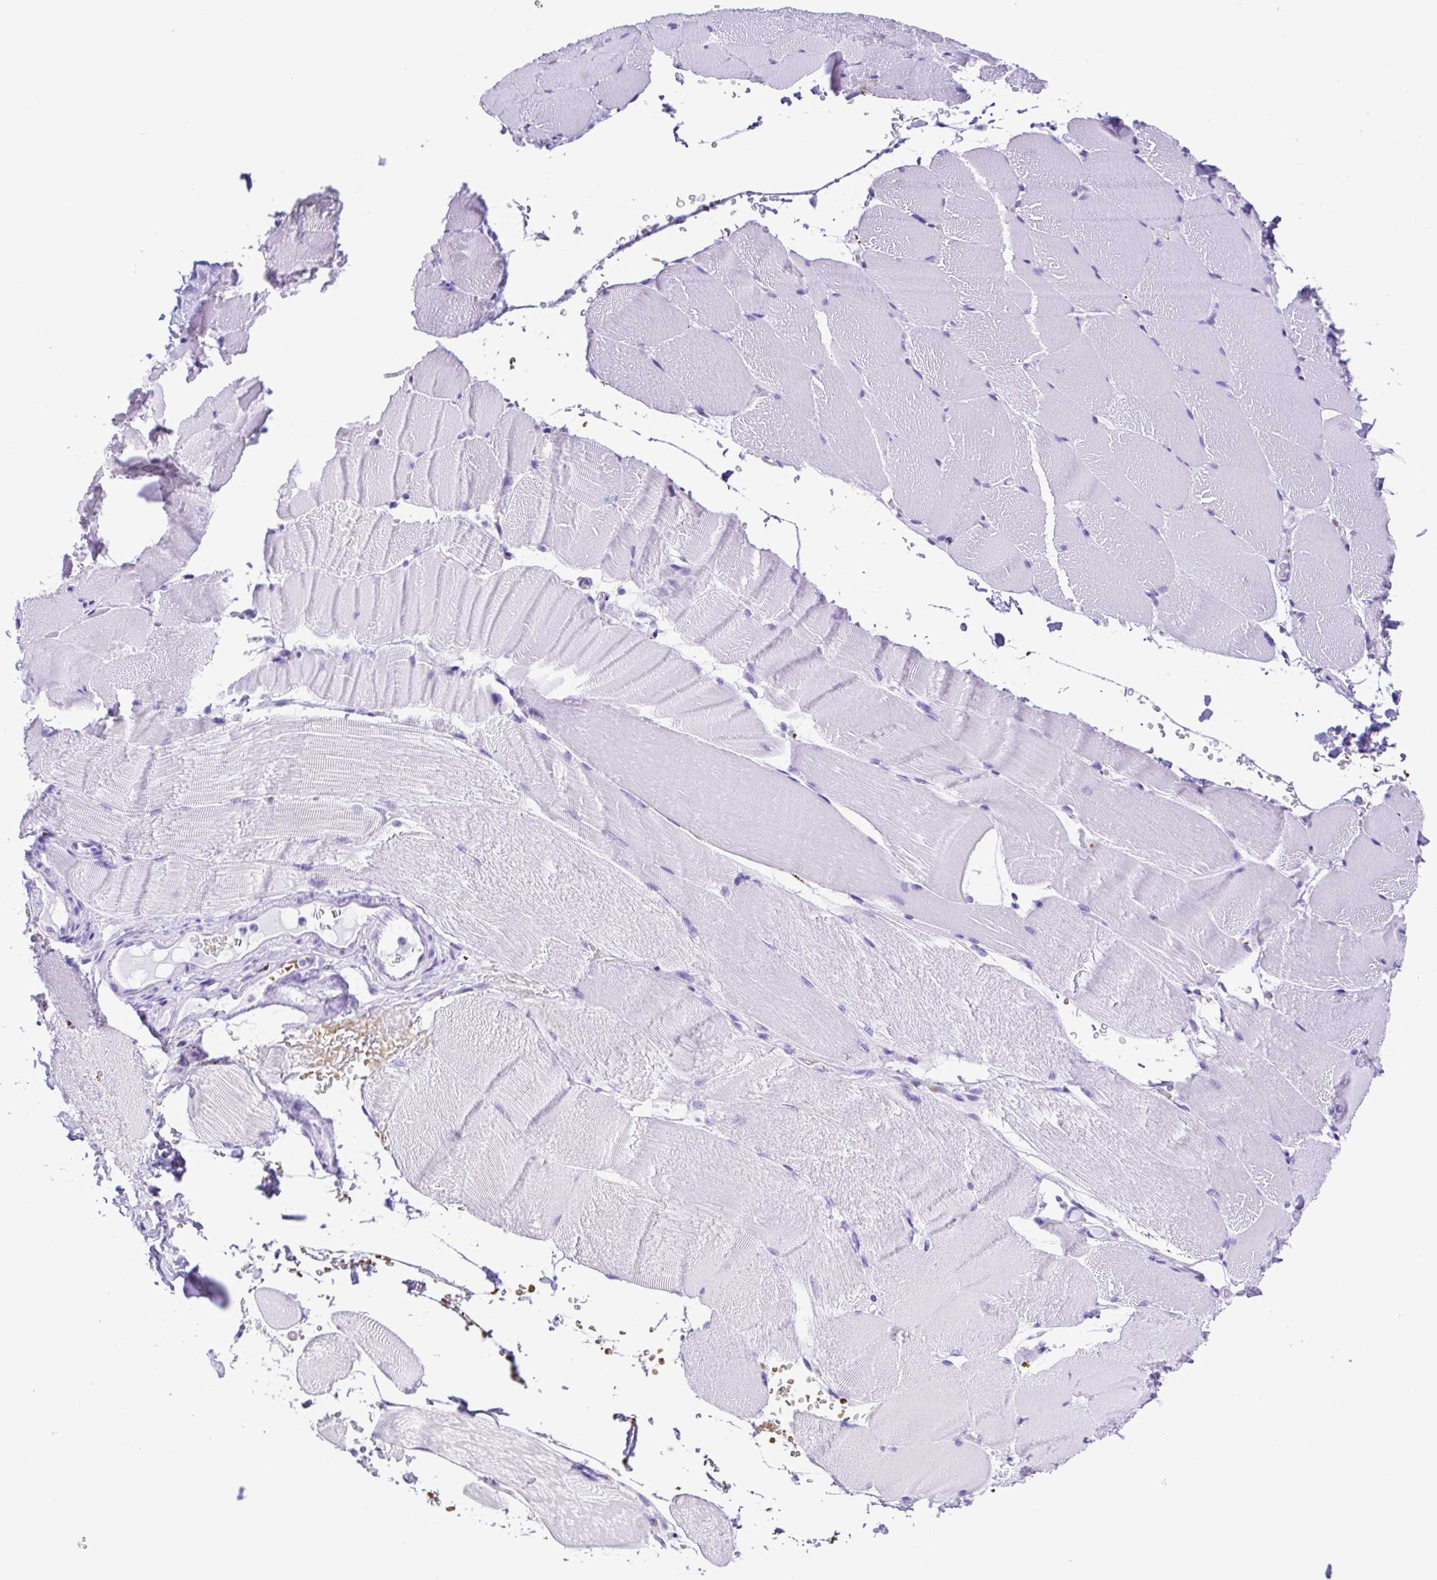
{"staining": {"intensity": "negative", "quantity": "none", "location": "none"}, "tissue": "skeletal muscle", "cell_type": "Myocytes", "image_type": "normal", "snomed": [{"axis": "morphology", "description": "Normal tissue, NOS"}, {"axis": "topography", "description": "Skeletal muscle"}], "caption": "This histopathology image is of benign skeletal muscle stained with immunohistochemistry to label a protein in brown with the nuclei are counter-stained blue. There is no expression in myocytes.", "gene": "SYT1", "patient": {"sex": "female", "age": 37}}